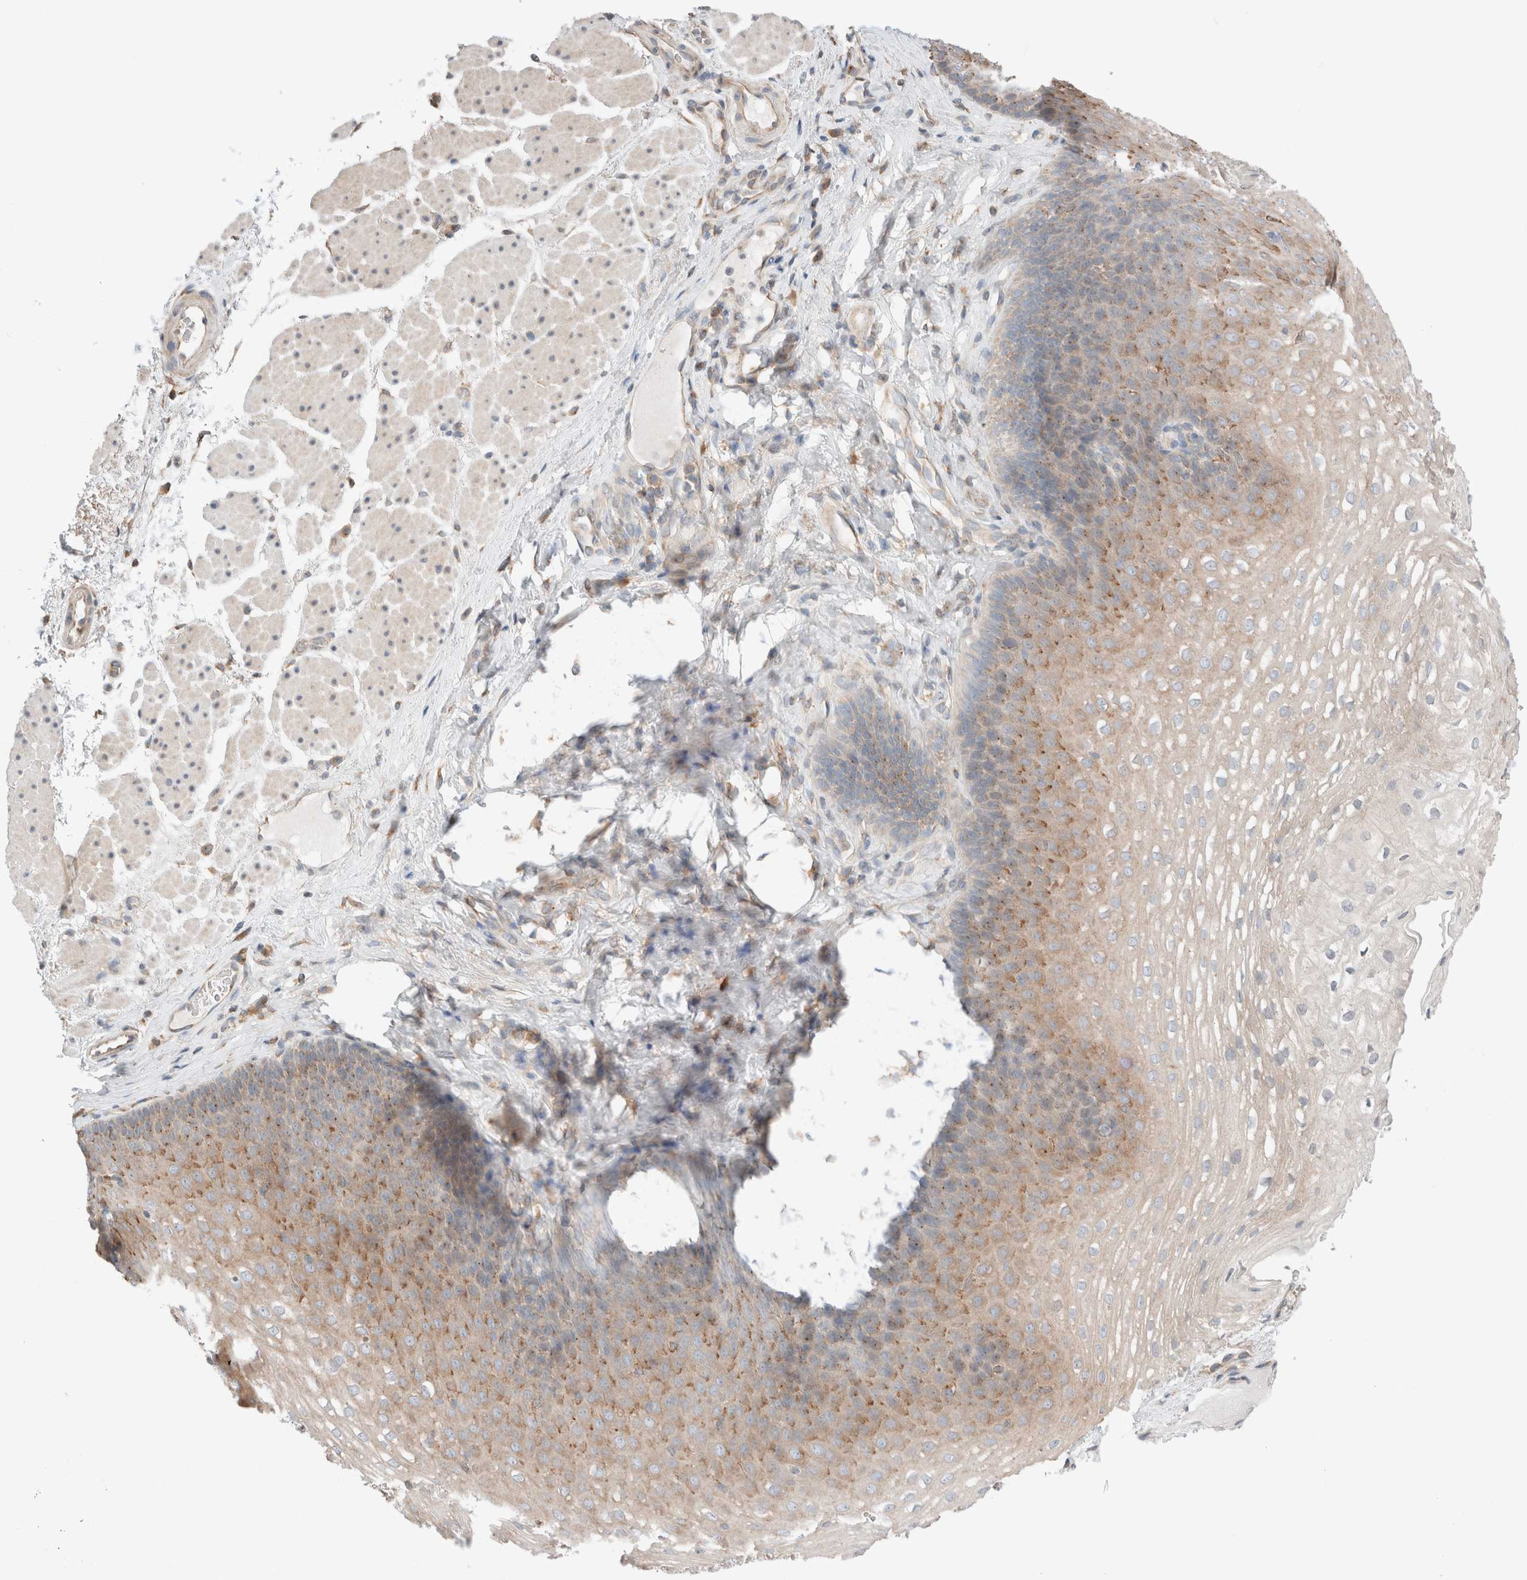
{"staining": {"intensity": "moderate", "quantity": "25%-75%", "location": "cytoplasmic/membranous"}, "tissue": "esophagus", "cell_type": "Squamous epithelial cells", "image_type": "normal", "snomed": [{"axis": "morphology", "description": "Normal tissue, NOS"}, {"axis": "topography", "description": "Esophagus"}], "caption": "This micrograph reveals IHC staining of unremarkable human esophagus, with medium moderate cytoplasmic/membranous staining in about 25%-75% of squamous epithelial cells.", "gene": "PCM1", "patient": {"sex": "female", "age": 66}}